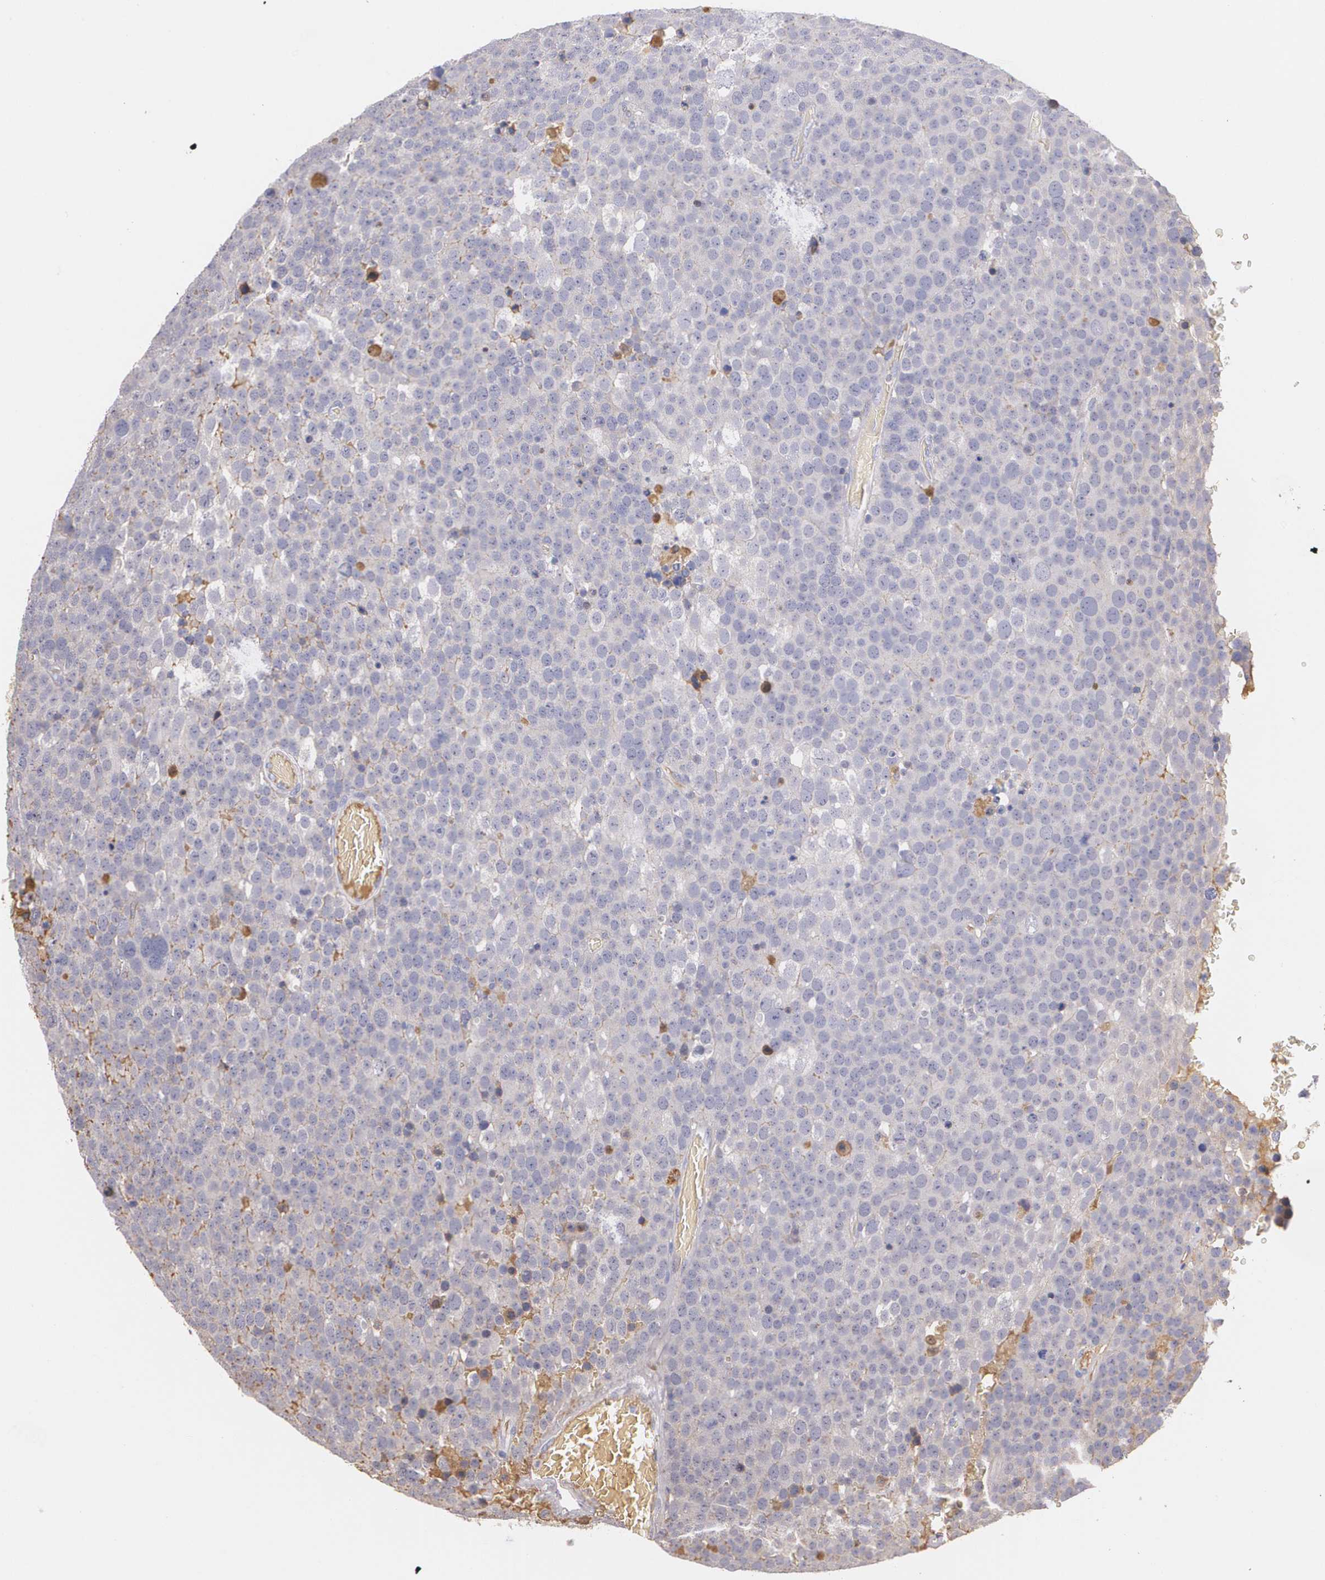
{"staining": {"intensity": "weak", "quantity": "<25%", "location": "cytoplasmic/membranous"}, "tissue": "testis cancer", "cell_type": "Tumor cells", "image_type": "cancer", "snomed": [{"axis": "morphology", "description": "Seminoma, NOS"}, {"axis": "topography", "description": "Testis"}], "caption": "Testis cancer (seminoma) stained for a protein using IHC shows no positivity tumor cells.", "gene": "AMBP", "patient": {"sex": "male", "age": 71}}